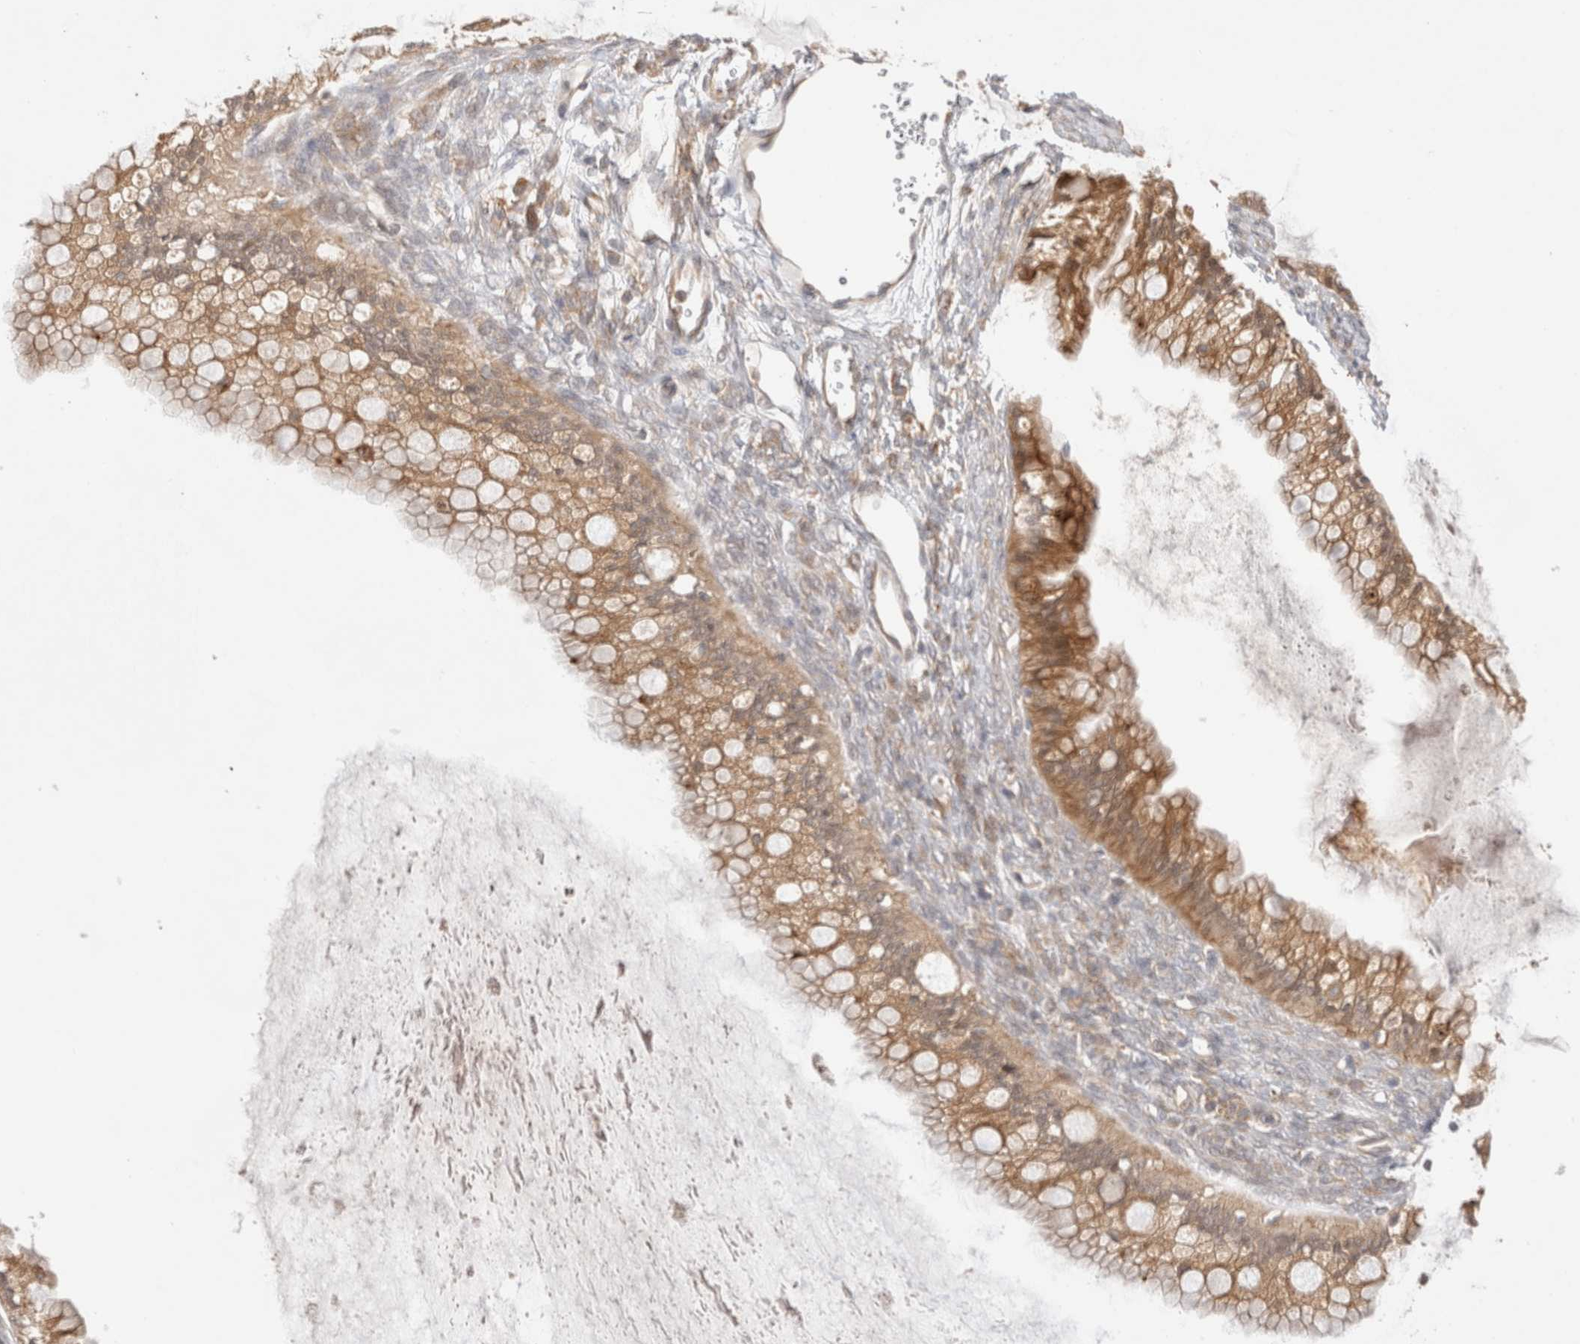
{"staining": {"intensity": "moderate", "quantity": ">75%", "location": "cytoplasmic/membranous"}, "tissue": "ovarian cancer", "cell_type": "Tumor cells", "image_type": "cancer", "snomed": [{"axis": "morphology", "description": "Cystadenocarcinoma, mucinous, NOS"}, {"axis": "topography", "description": "Ovary"}], "caption": "Ovarian mucinous cystadenocarcinoma stained with a protein marker shows moderate staining in tumor cells.", "gene": "VPS28", "patient": {"sex": "female", "age": 57}}